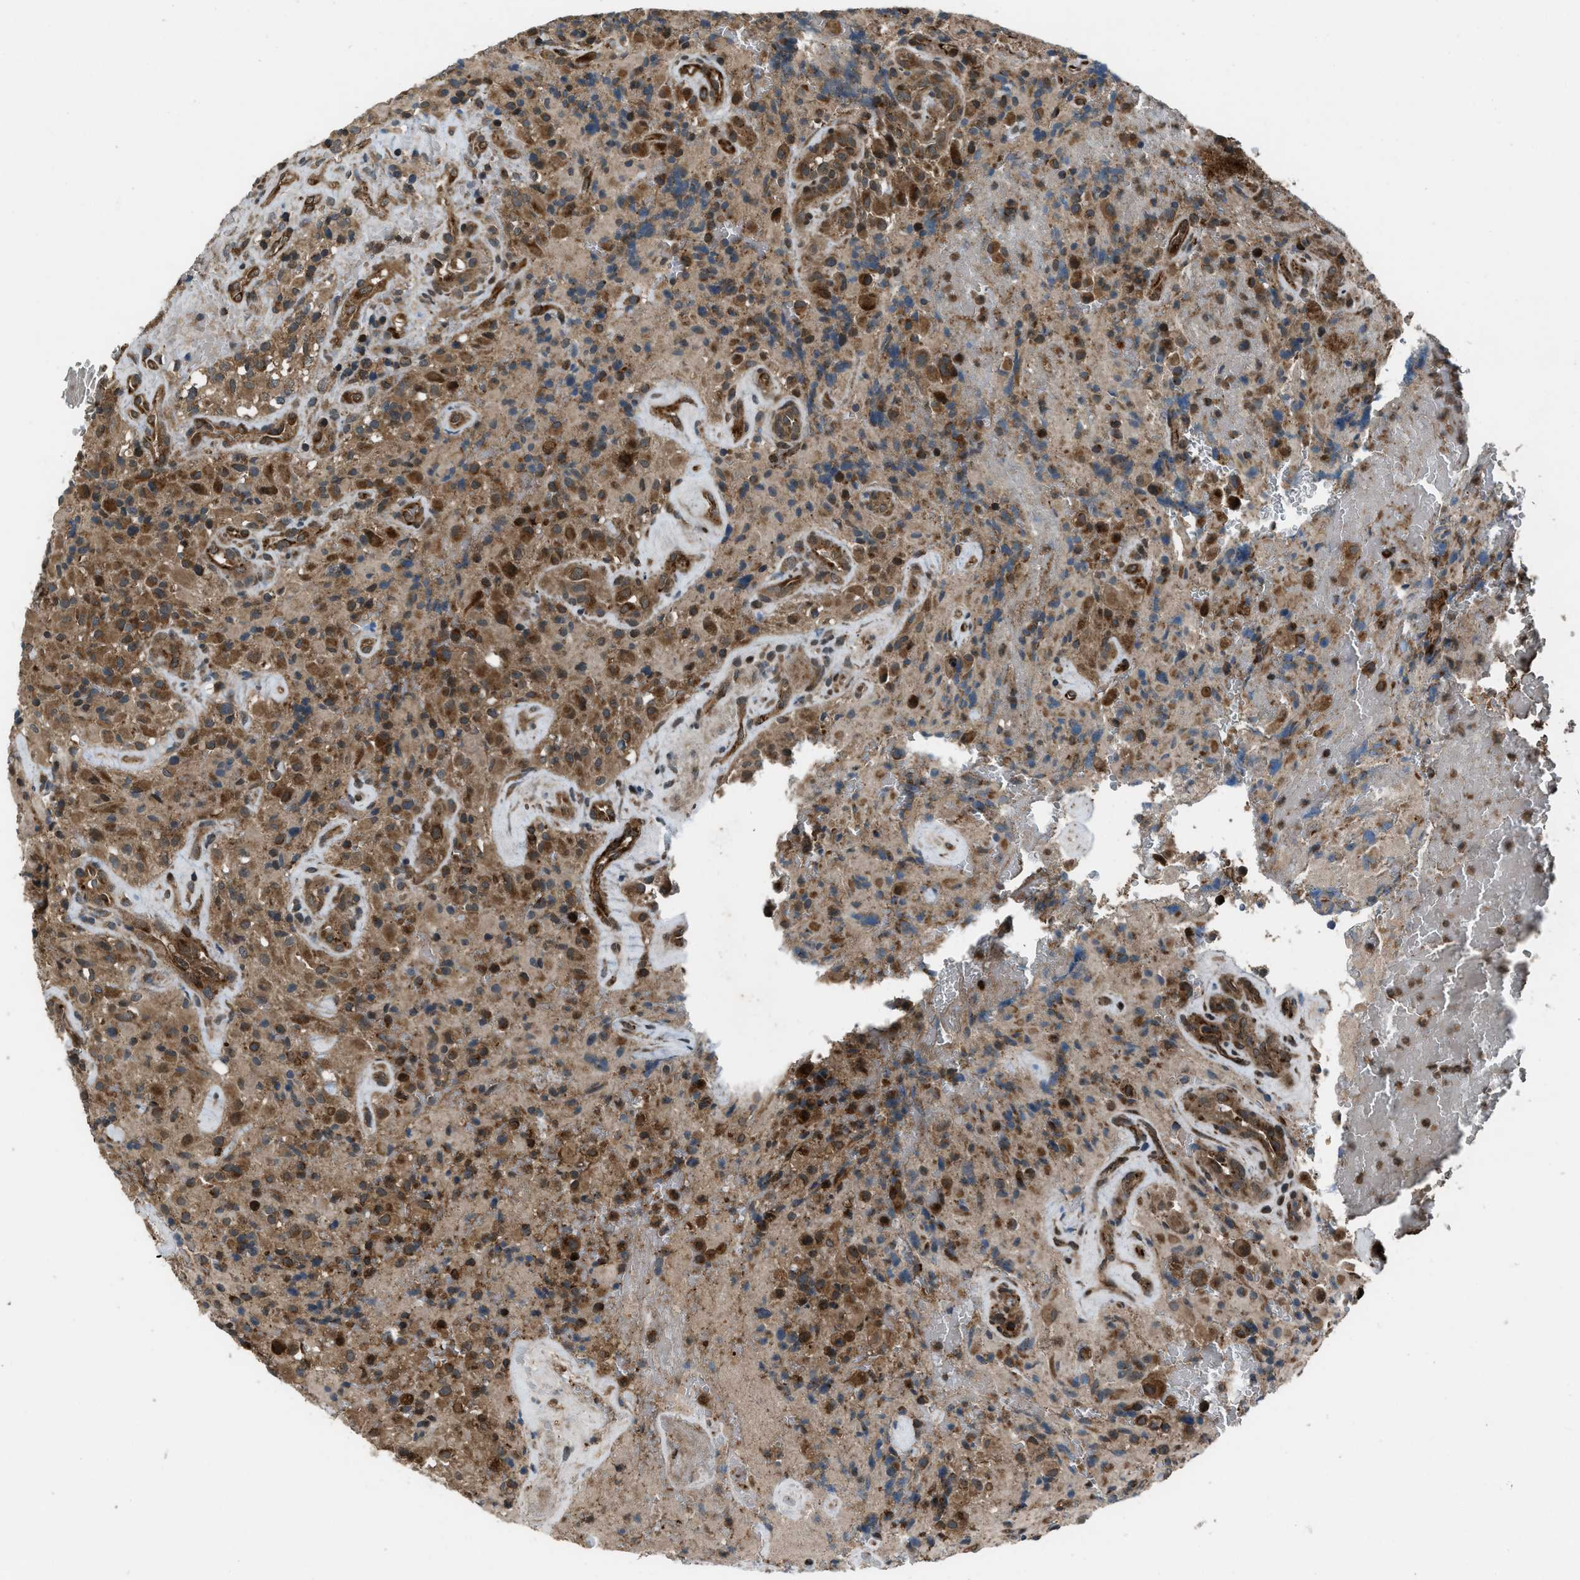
{"staining": {"intensity": "moderate", "quantity": ">75%", "location": "cytoplasmic/membranous"}, "tissue": "glioma", "cell_type": "Tumor cells", "image_type": "cancer", "snomed": [{"axis": "morphology", "description": "Glioma, malignant, High grade"}, {"axis": "topography", "description": "Brain"}], "caption": "This histopathology image displays malignant glioma (high-grade) stained with IHC to label a protein in brown. The cytoplasmic/membranous of tumor cells show moderate positivity for the protein. Nuclei are counter-stained blue.", "gene": "IRAK4", "patient": {"sex": "male", "age": 71}}